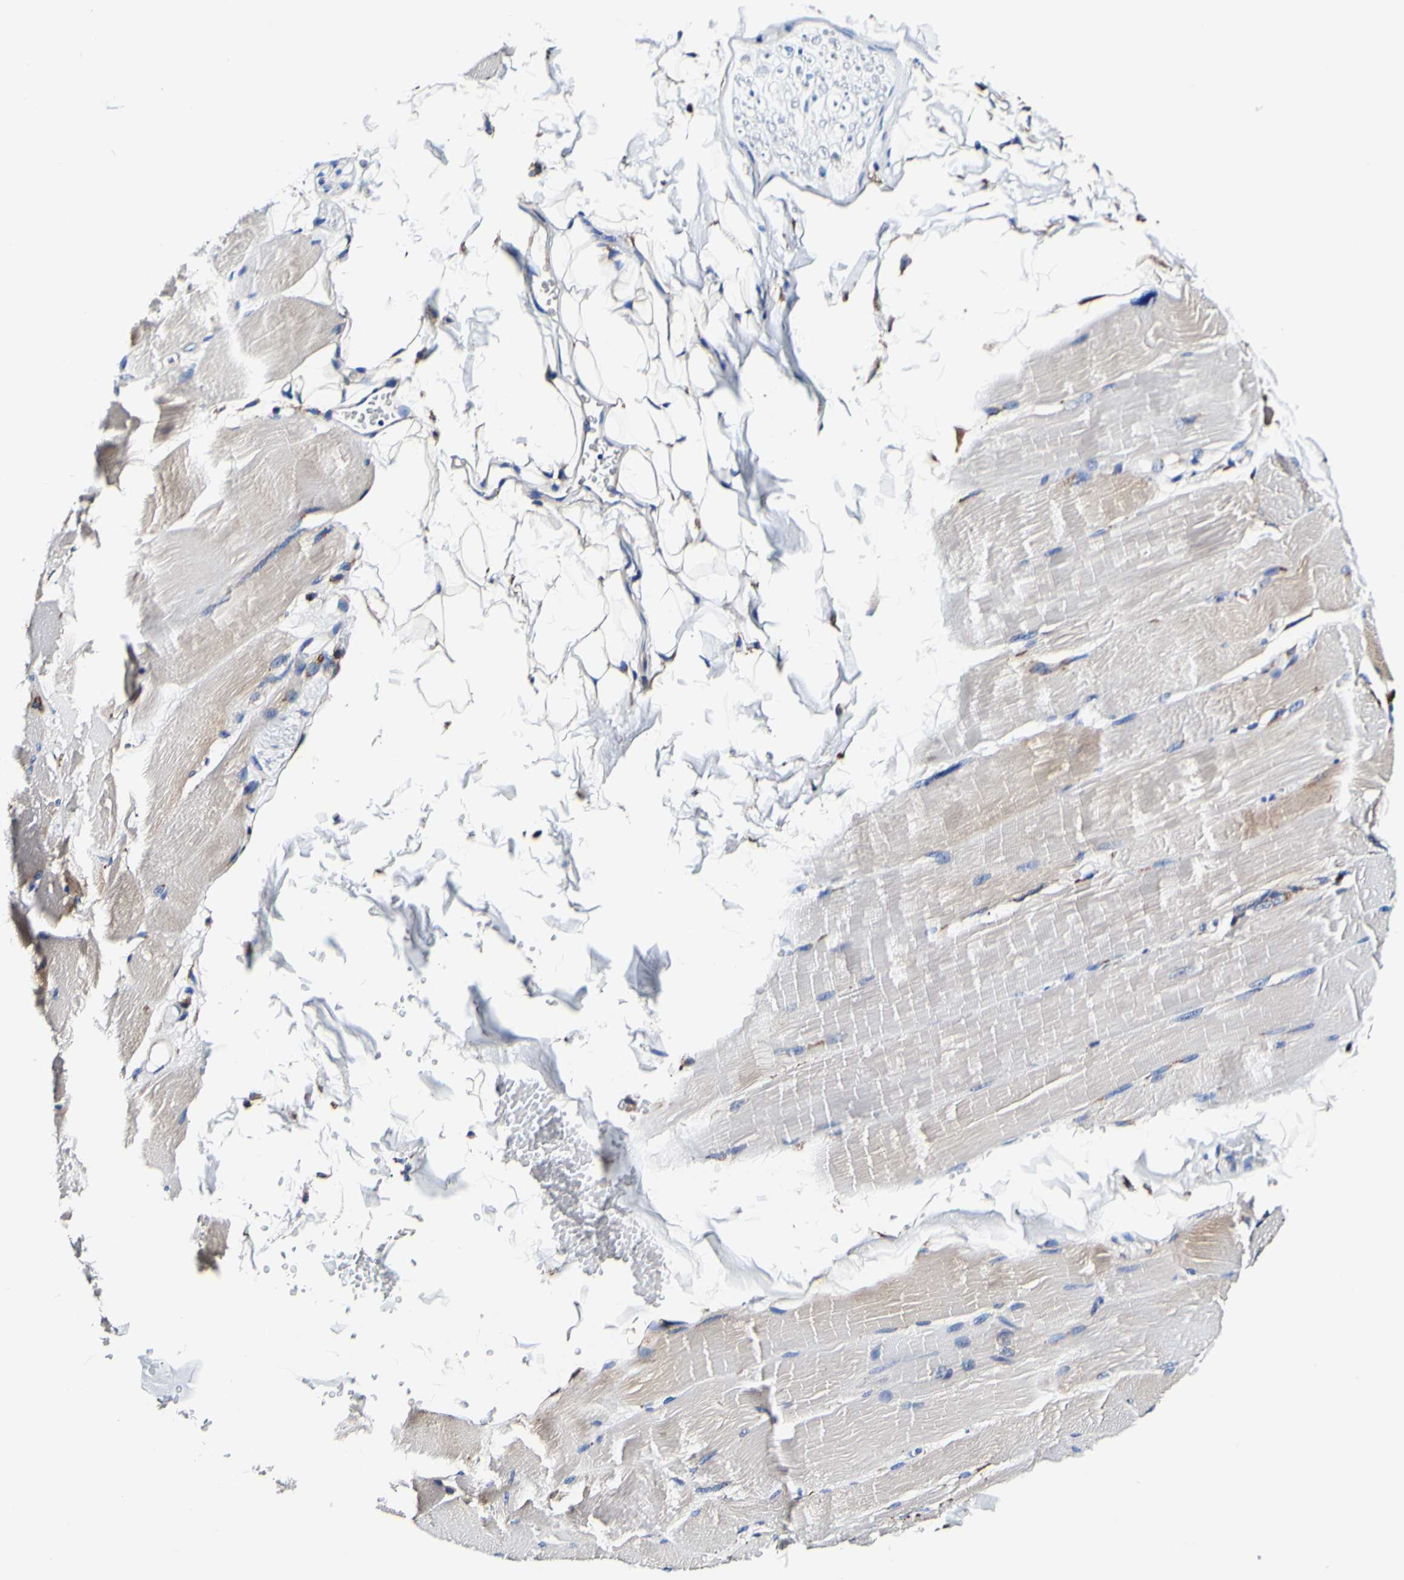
{"staining": {"intensity": "weak", "quantity": "<25%", "location": "cytoplasmic/membranous"}, "tissue": "skeletal muscle", "cell_type": "Myocytes", "image_type": "normal", "snomed": [{"axis": "morphology", "description": "Normal tissue, NOS"}, {"axis": "topography", "description": "Skin"}, {"axis": "topography", "description": "Skeletal muscle"}], "caption": "Immunohistochemistry image of normal skeletal muscle stained for a protein (brown), which reveals no staining in myocytes.", "gene": "P4HB", "patient": {"sex": "male", "age": 83}}